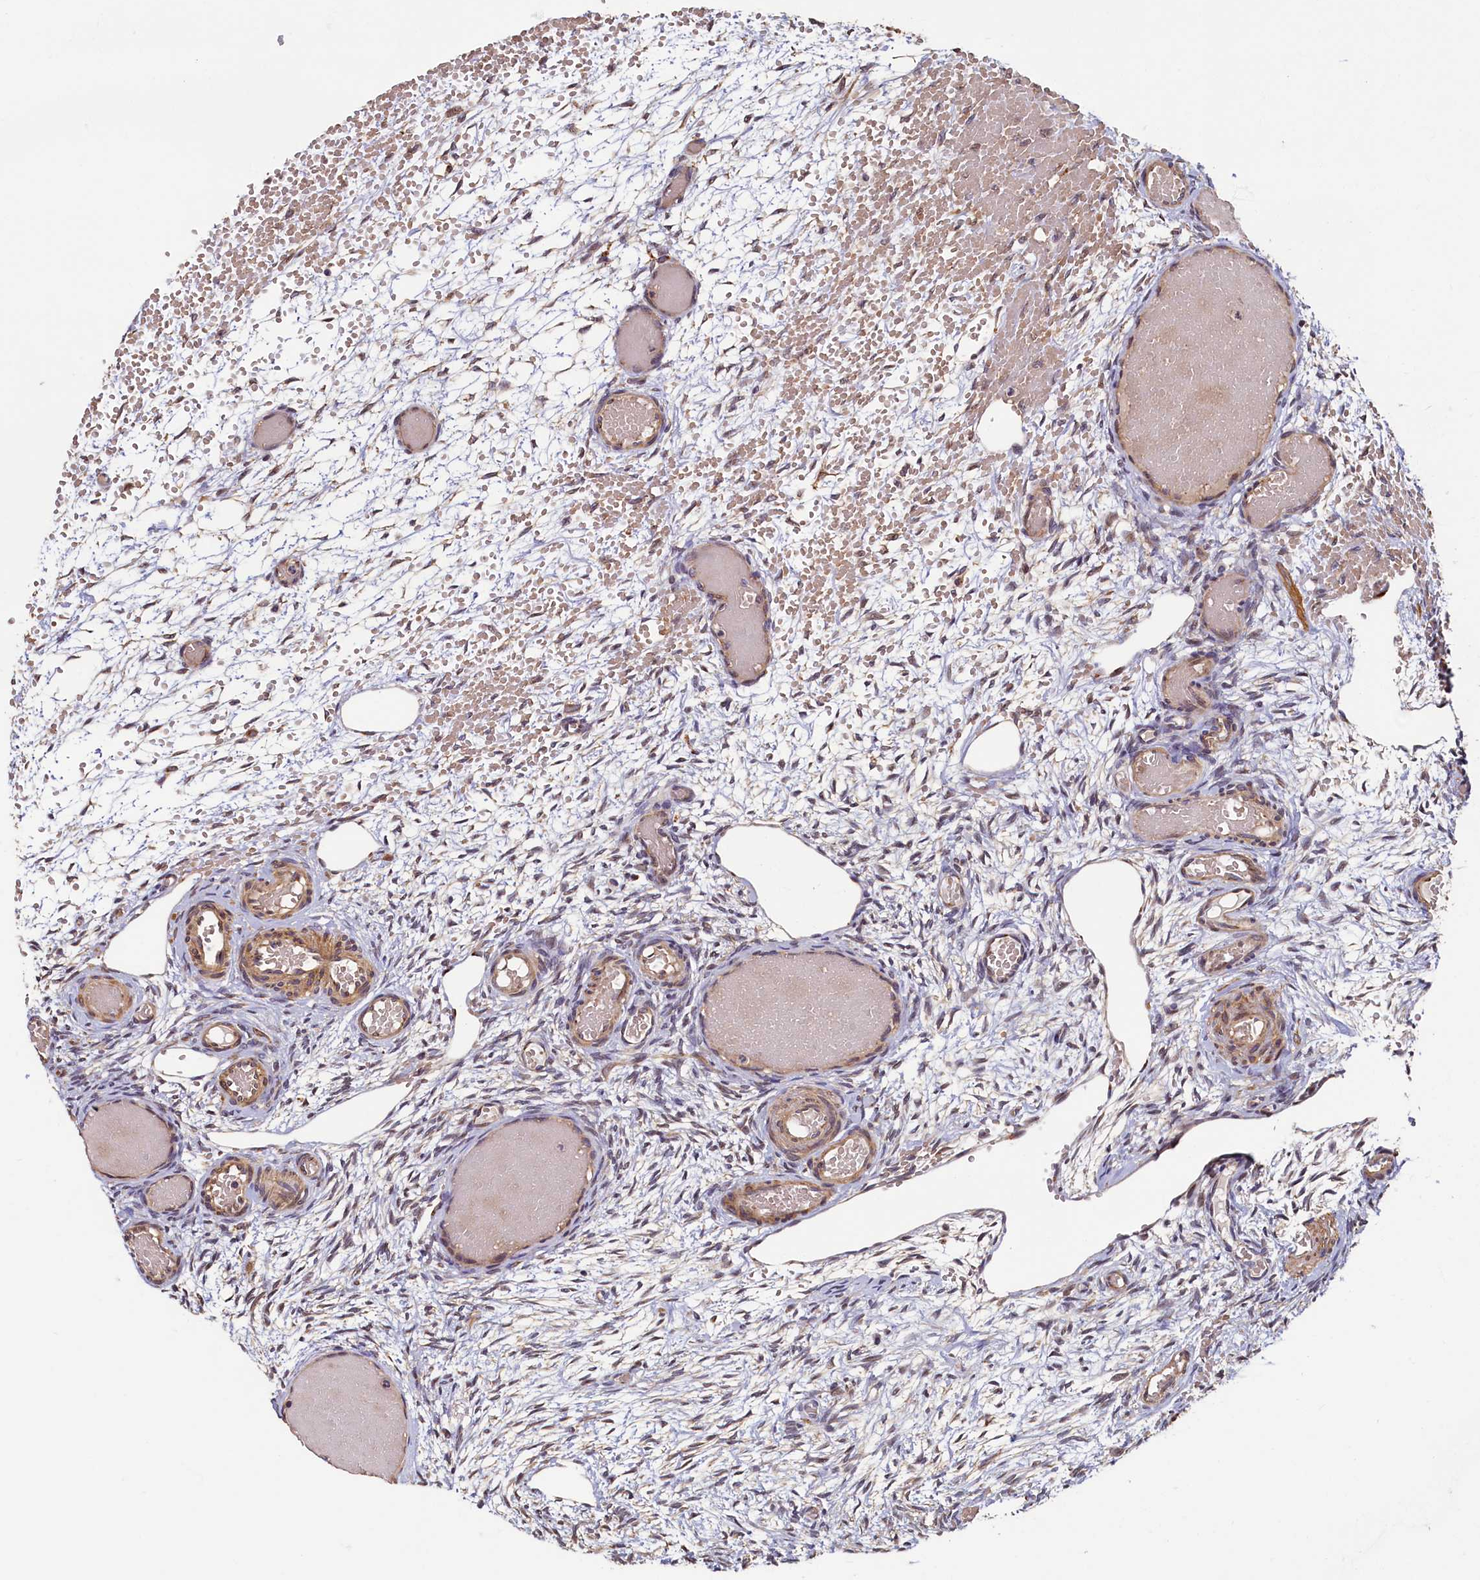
{"staining": {"intensity": "moderate", "quantity": ">75%", "location": "cytoplasmic/membranous"}, "tissue": "ovary", "cell_type": "Follicle cells", "image_type": "normal", "snomed": [{"axis": "morphology", "description": "Adenocarcinoma, NOS"}, {"axis": "topography", "description": "Endometrium"}], "caption": "Follicle cells demonstrate medium levels of moderate cytoplasmic/membranous positivity in approximately >75% of cells in benign human ovary. (IHC, brightfield microscopy, high magnification).", "gene": "TMEM181", "patient": {"sex": "female", "age": 32}}